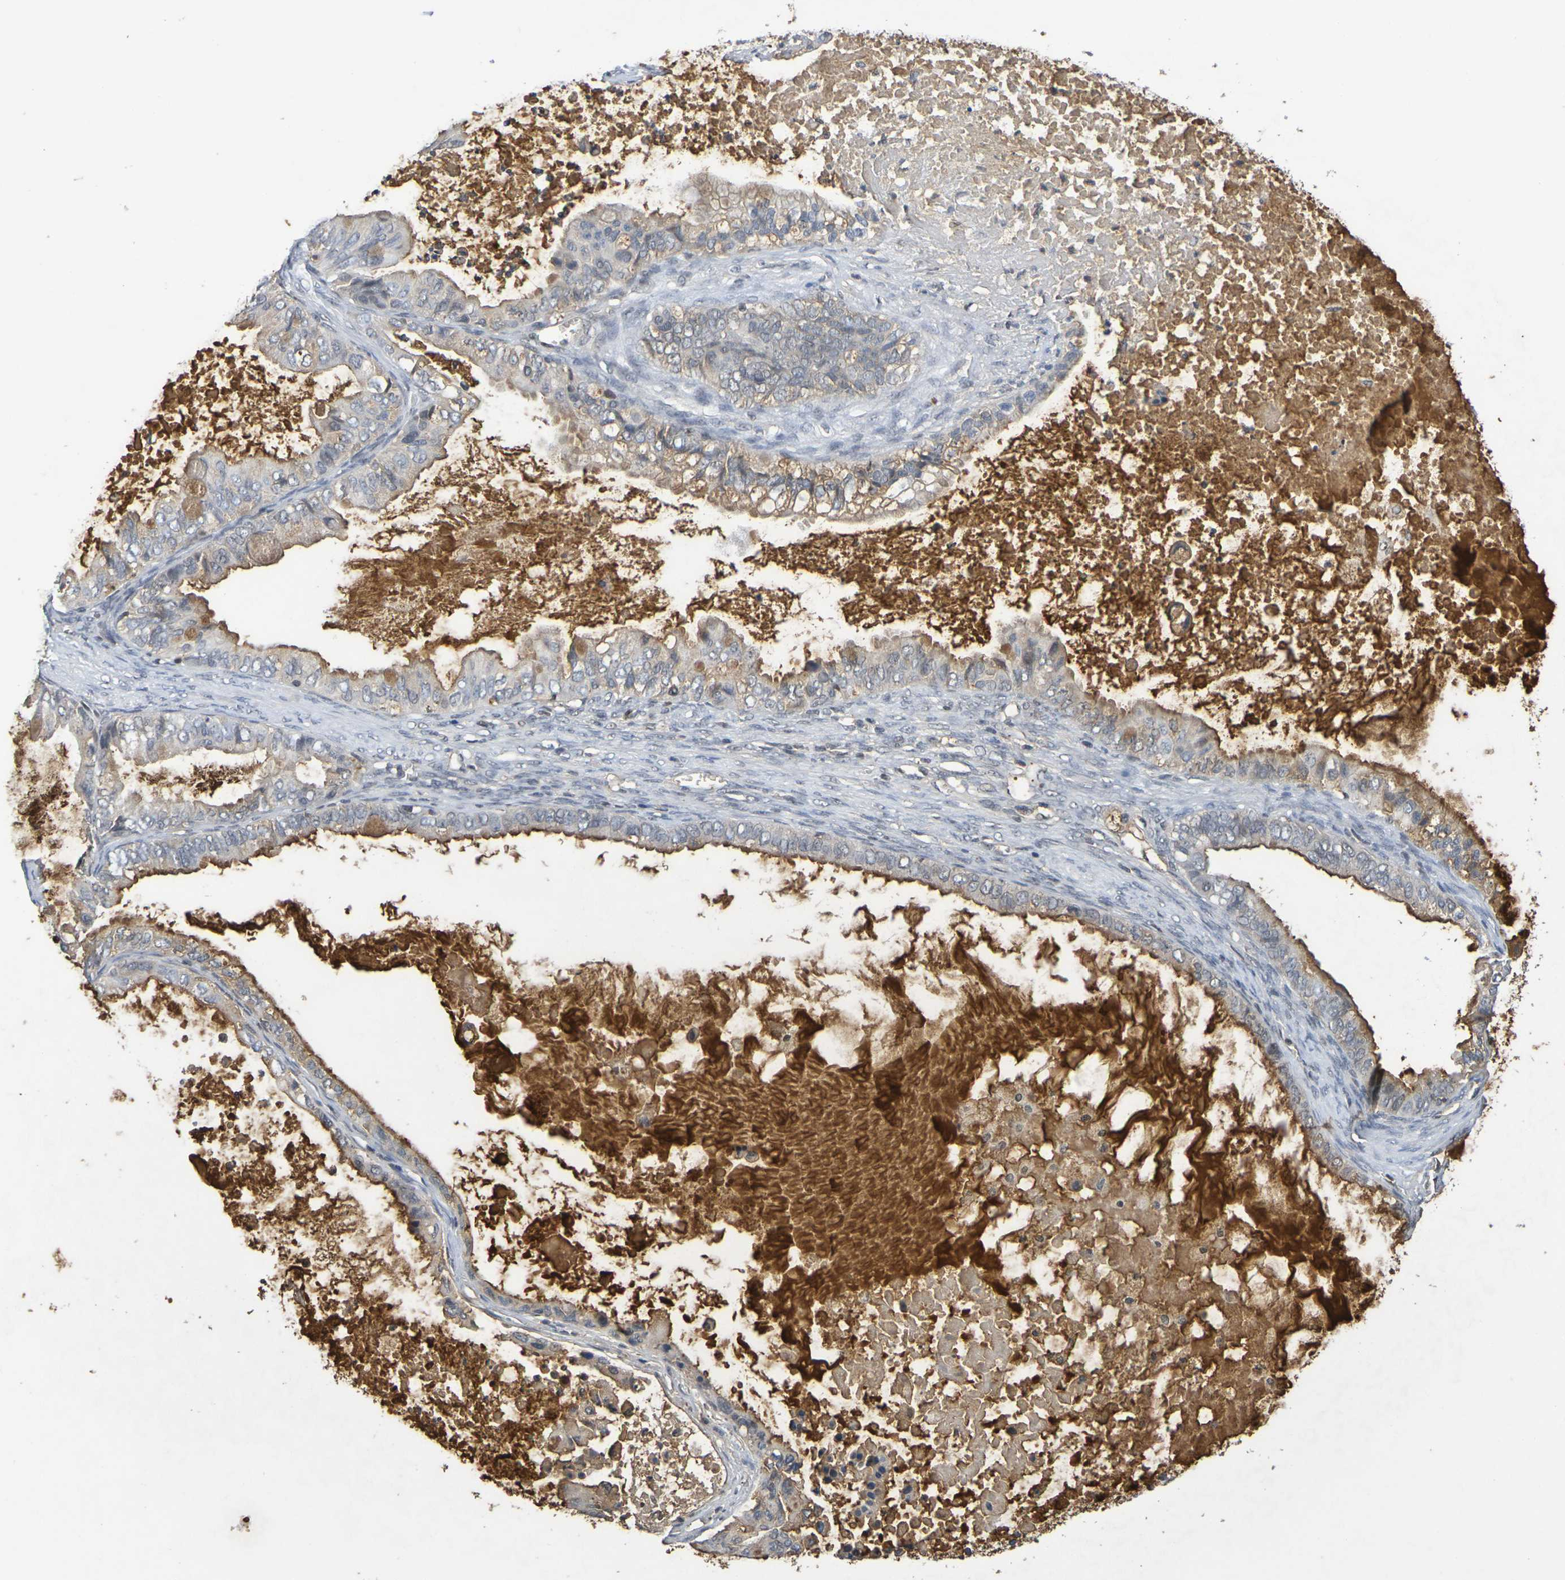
{"staining": {"intensity": "moderate", "quantity": ">75%", "location": "nuclear"}, "tissue": "ovarian cancer", "cell_type": "Tumor cells", "image_type": "cancer", "snomed": [{"axis": "morphology", "description": "Cystadenocarcinoma, mucinous, NOS"}, {"axis": "topography", "description": "Ovary"}], "caption": "The immunohistochemical stain highlights moderate nuclear staining in tumor cells of ovarian mucinous cystadenocarcinoma tissue. (Brightfield microscopy of DAB IHC at high magnification).", "gene": "TERF2", "patient": {"sex": "female", "age": 80}}